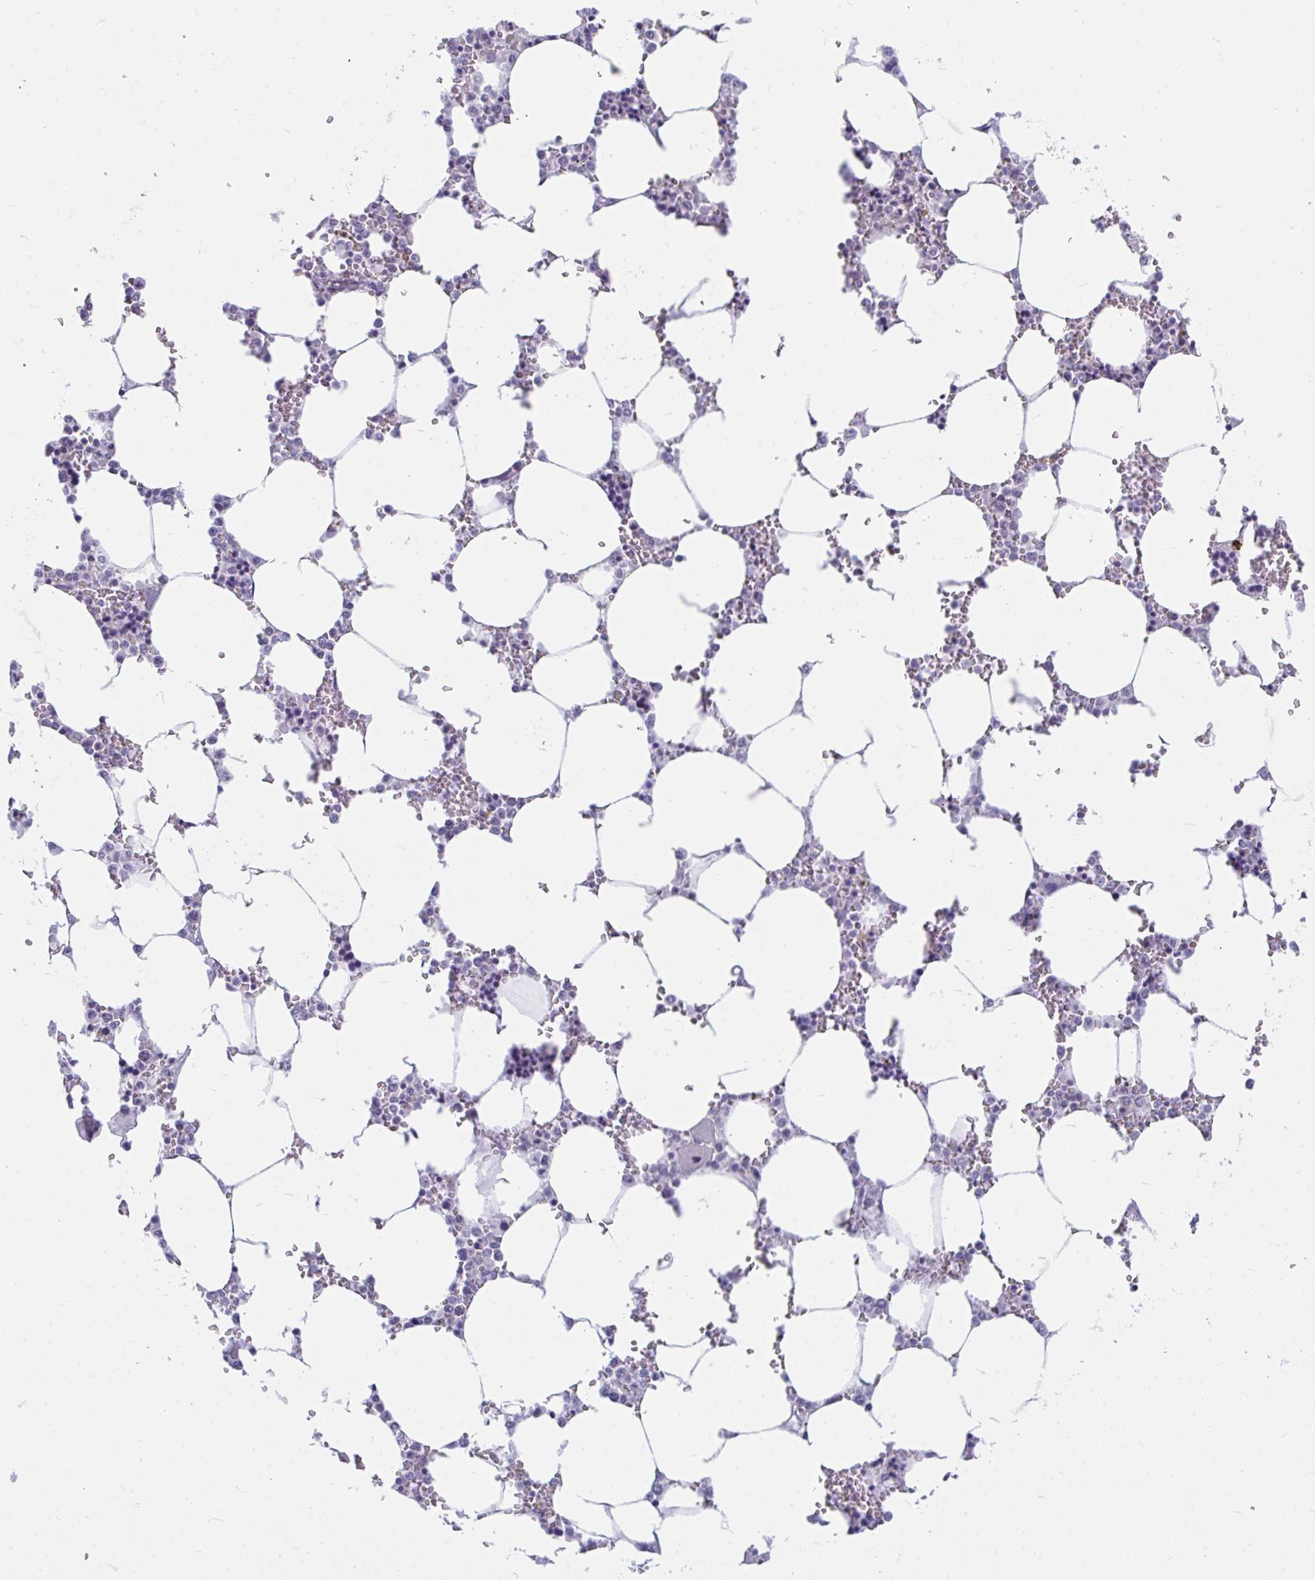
{"staining": {"intensity": "negative", "quantity": "none", "location": "none"}, "tissue": "bone marrow", "cell_type": "Hematopoietic cells", "image_type": "normal", "snomed": [{"axis": "morphology", "description": "Normal tissue, NOS"}, {"axis": "topography", "description": "Bone marrow"}], "caption": "An immunohistochemistry (IHC) photomicrograph of benign bone marrow is shown. There is no staining in hematopoietic cells of bone marrow. (Immunohistochemistry (ihc), brightfield microscopy, high magnification).", "gene": "PRR14", "patient": {"sex": "male", "age": 64}}